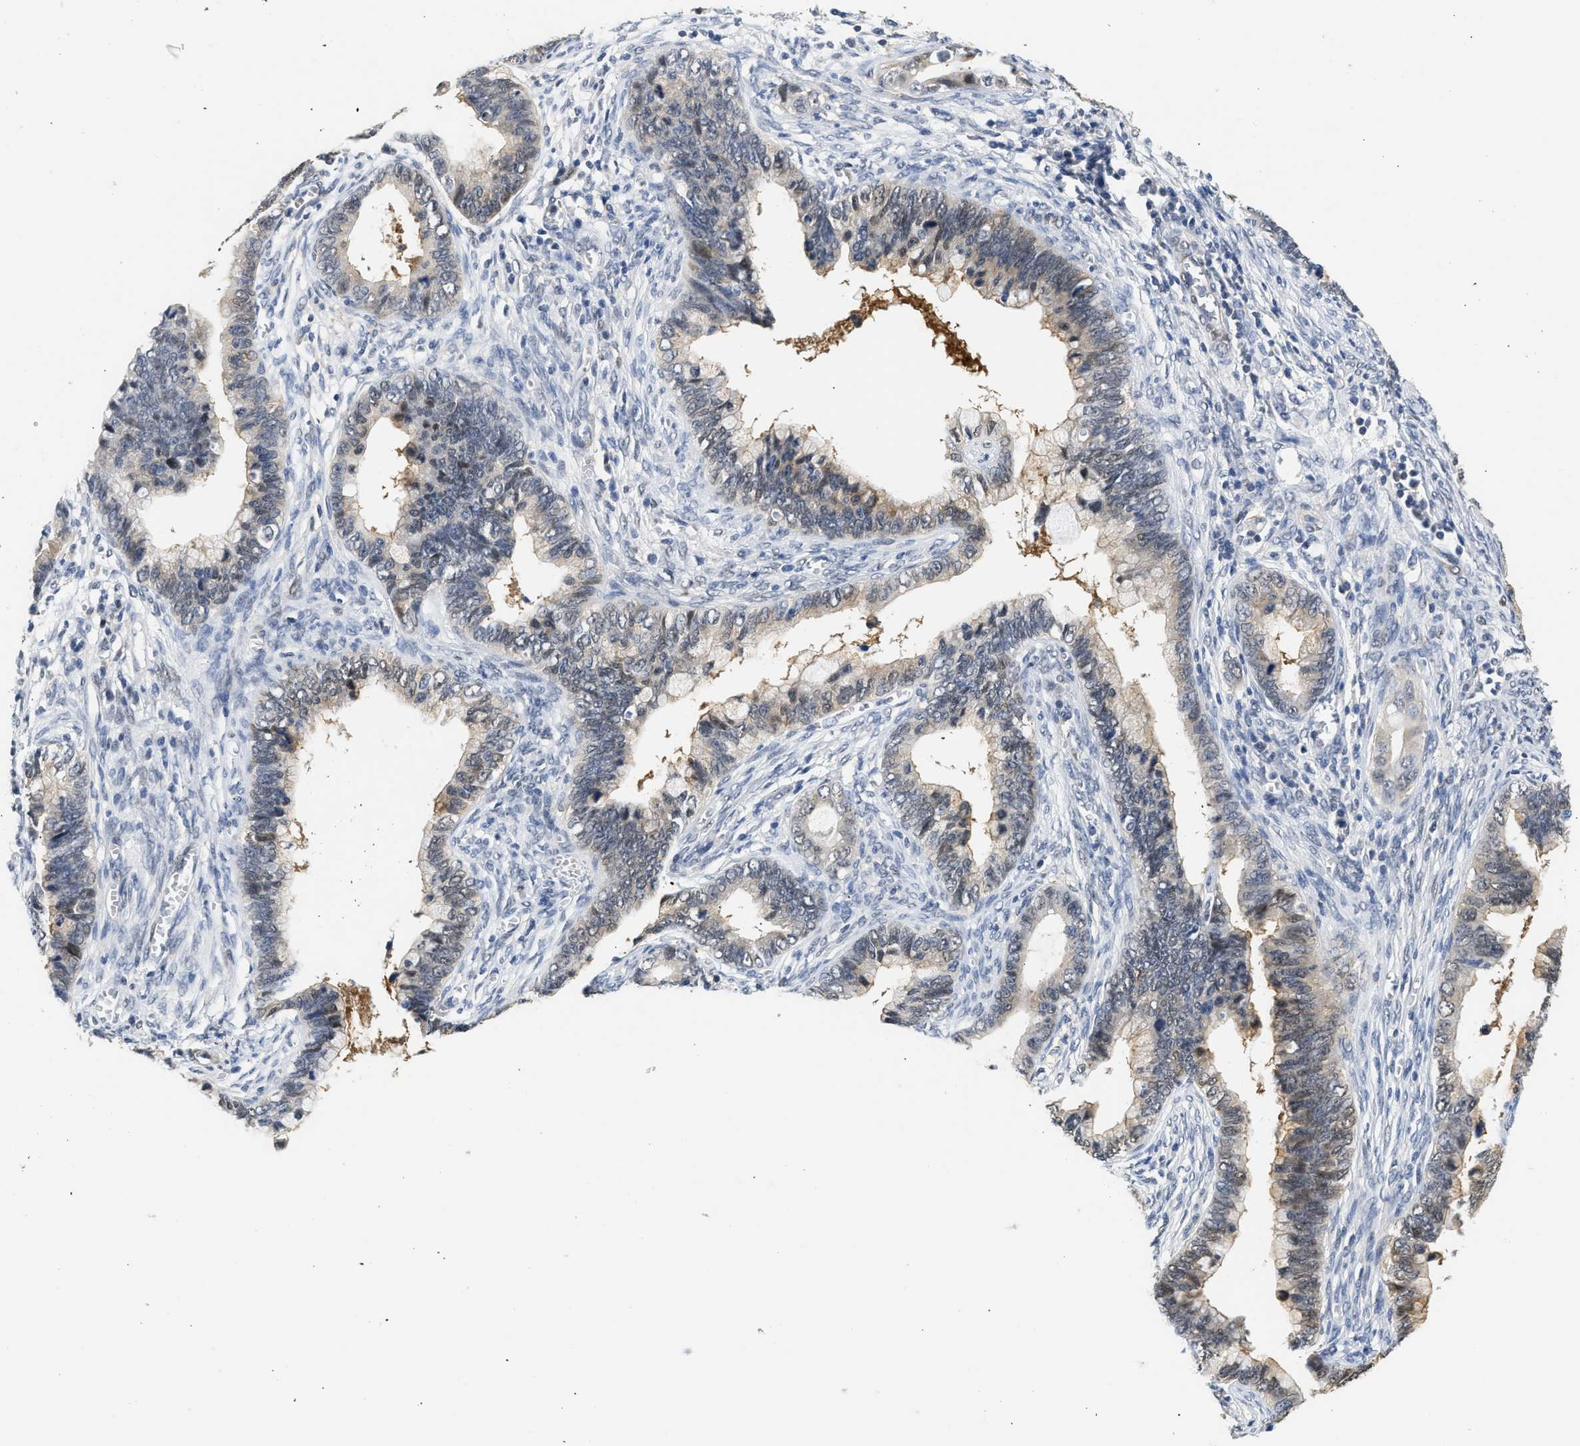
{"staining": {"intensity": "weak", "quantity": "25%-75%", "location": "cytoplasmic/membranous"}, "tissue": "cervical cancer", "cell_type": "Tumor cells", "image_type": "cancer", "snomed": [{"axis": "morphology", "description": "Adenocarcinoma, NOS"}, {"axis": "topography", "description": "Cervix"}], "caption": "Immunohistochemical staining of cervical cancer (adenocarcinoma) demonstrates weak cytoplasmic/membranous protein staining in about 25%-75% of tumor cells.", "gene": "PPM1L", "patient": {"sex": "female", "age": 44}}